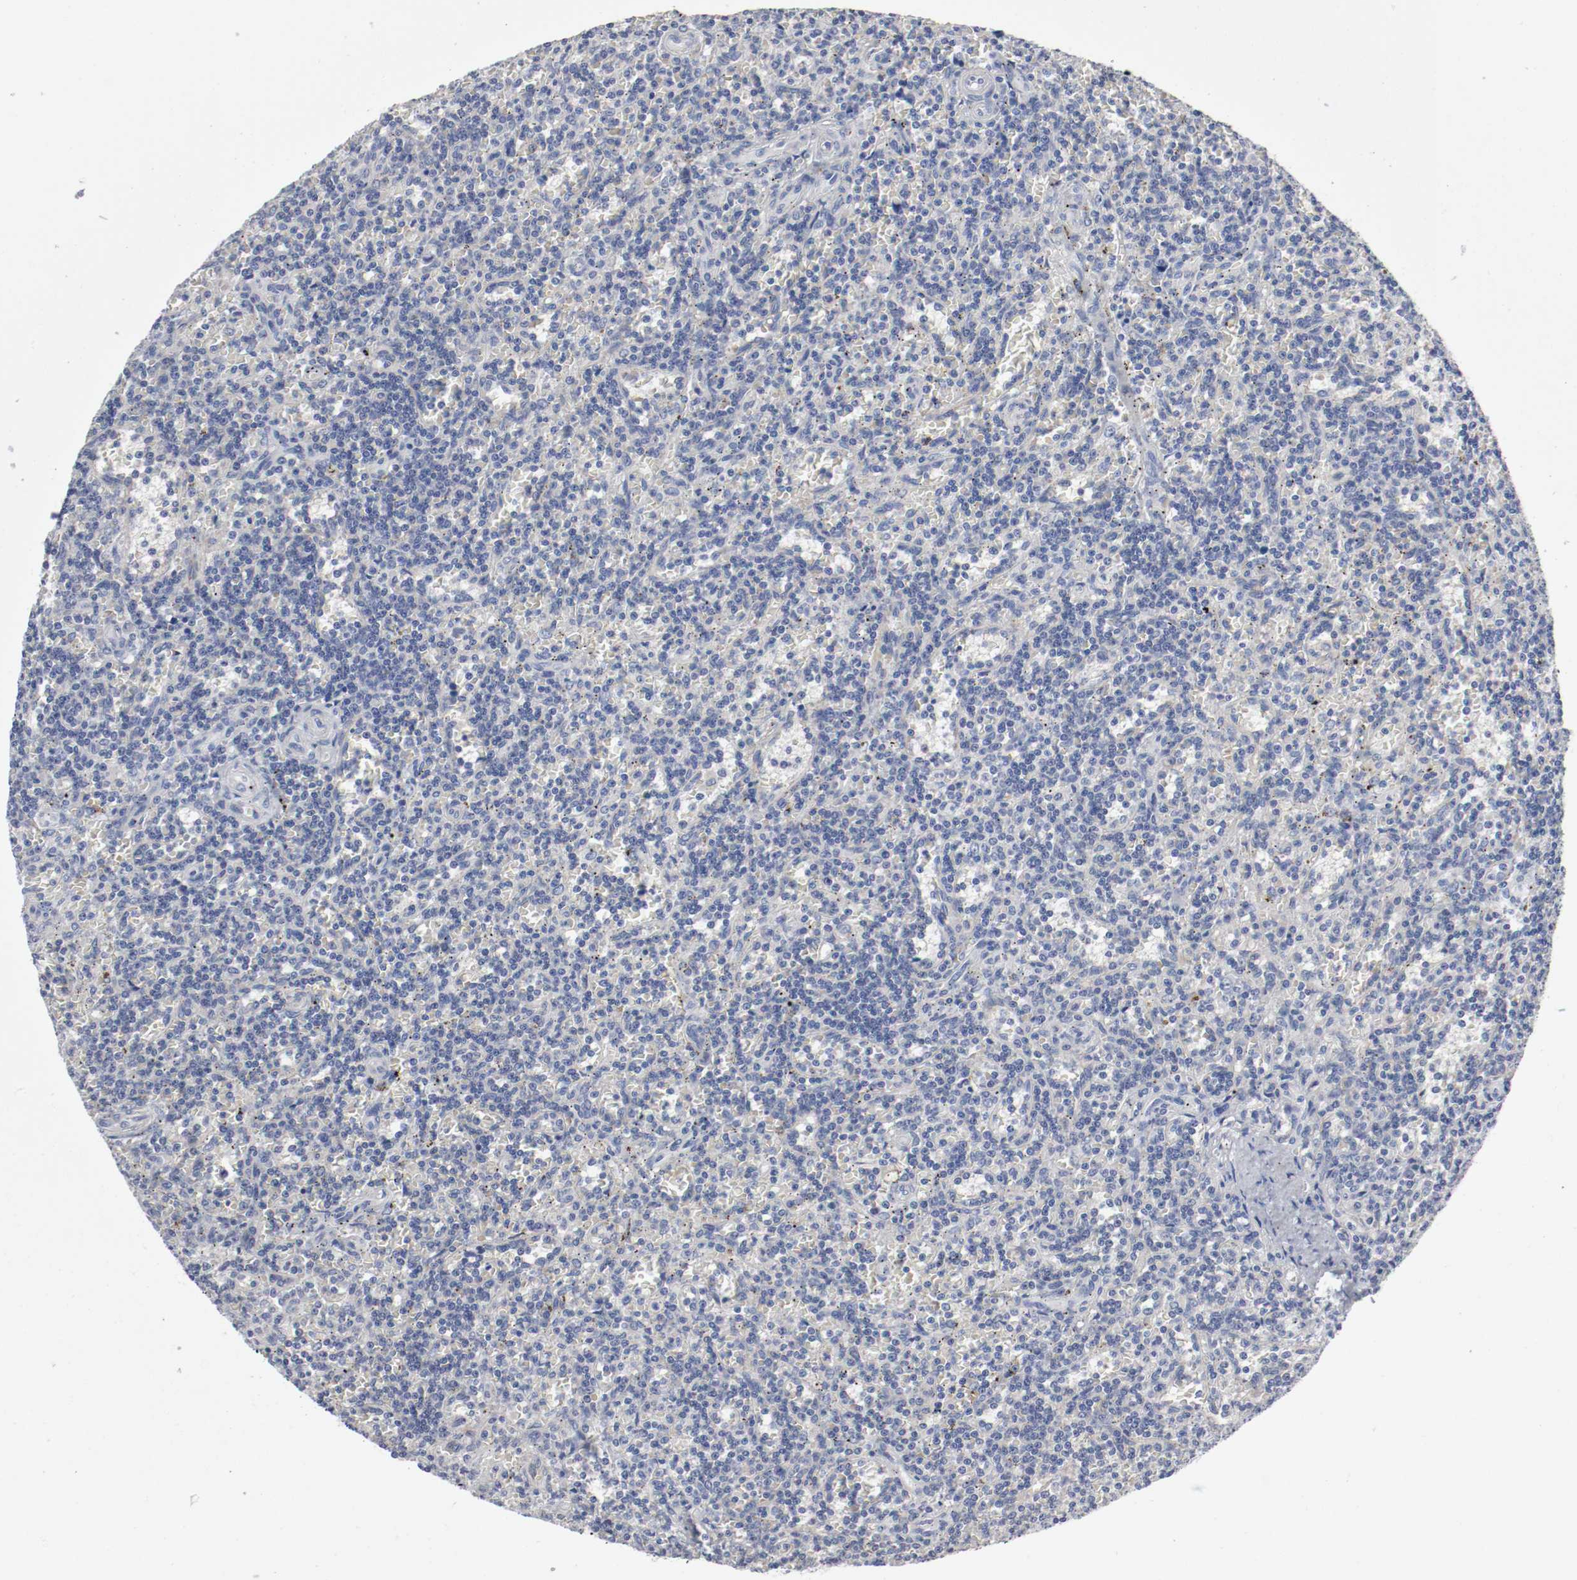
{"staining": {"intensity": "negative", "quantity": "none", "location": "none"}, "tissue": "lymphoma", "cell_type": "Tumor cells", "image_type": "cancer", "snomed": [{"axis": "morphology", "description": "Malignant lymphoma, non-Hodgkin's type, Low grade"}, {"axis": "topography", "description": "Spleen"}], "caption": "Immunohistochemistry histopathology image of malignant lymphoma, non-Hodgkin's type (low-grade) stained for a protein (brown), which demonstrates no staining in tumor cells.", "gene": "FGFBP1", "patient": {"sex": "male", "age": 73}}